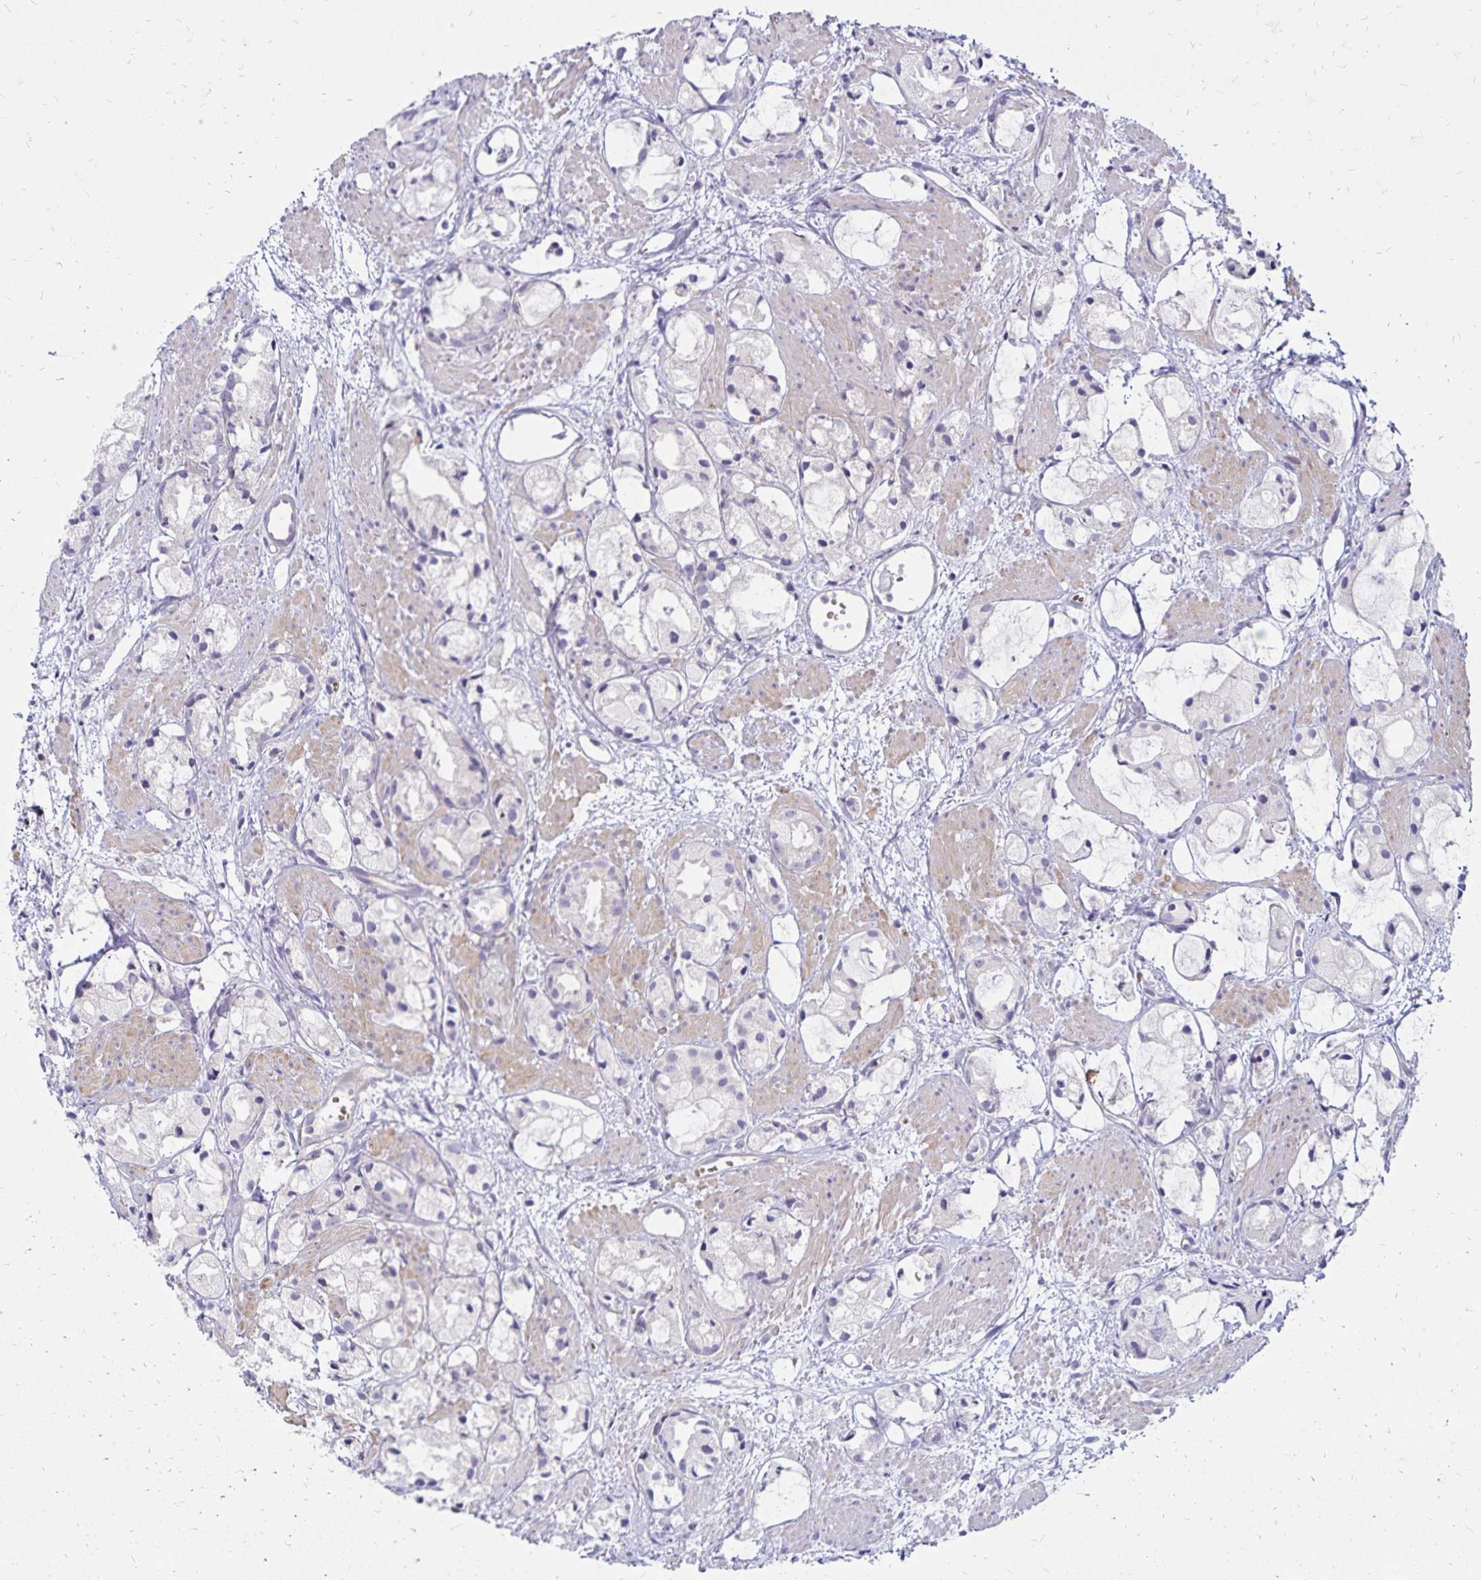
{"staining": {"intensity": "negative", "quantity": "none", "location": "none"}, "tissue": "prostate cancer", "cell_type": "Tumor cells", "image_type": "cancer", "snomed": [{"axis": "morphology", "description": "Adenocarcinoma, High grade"}, {"axis": "topography", "description": "Prostate"}], "caption": "Tumor cells show no significant protein staining in prostate cancer (high-grade adenocarcinoma).", "gene": "FSD1", "patient": {"sex": "male", "age": 85}}